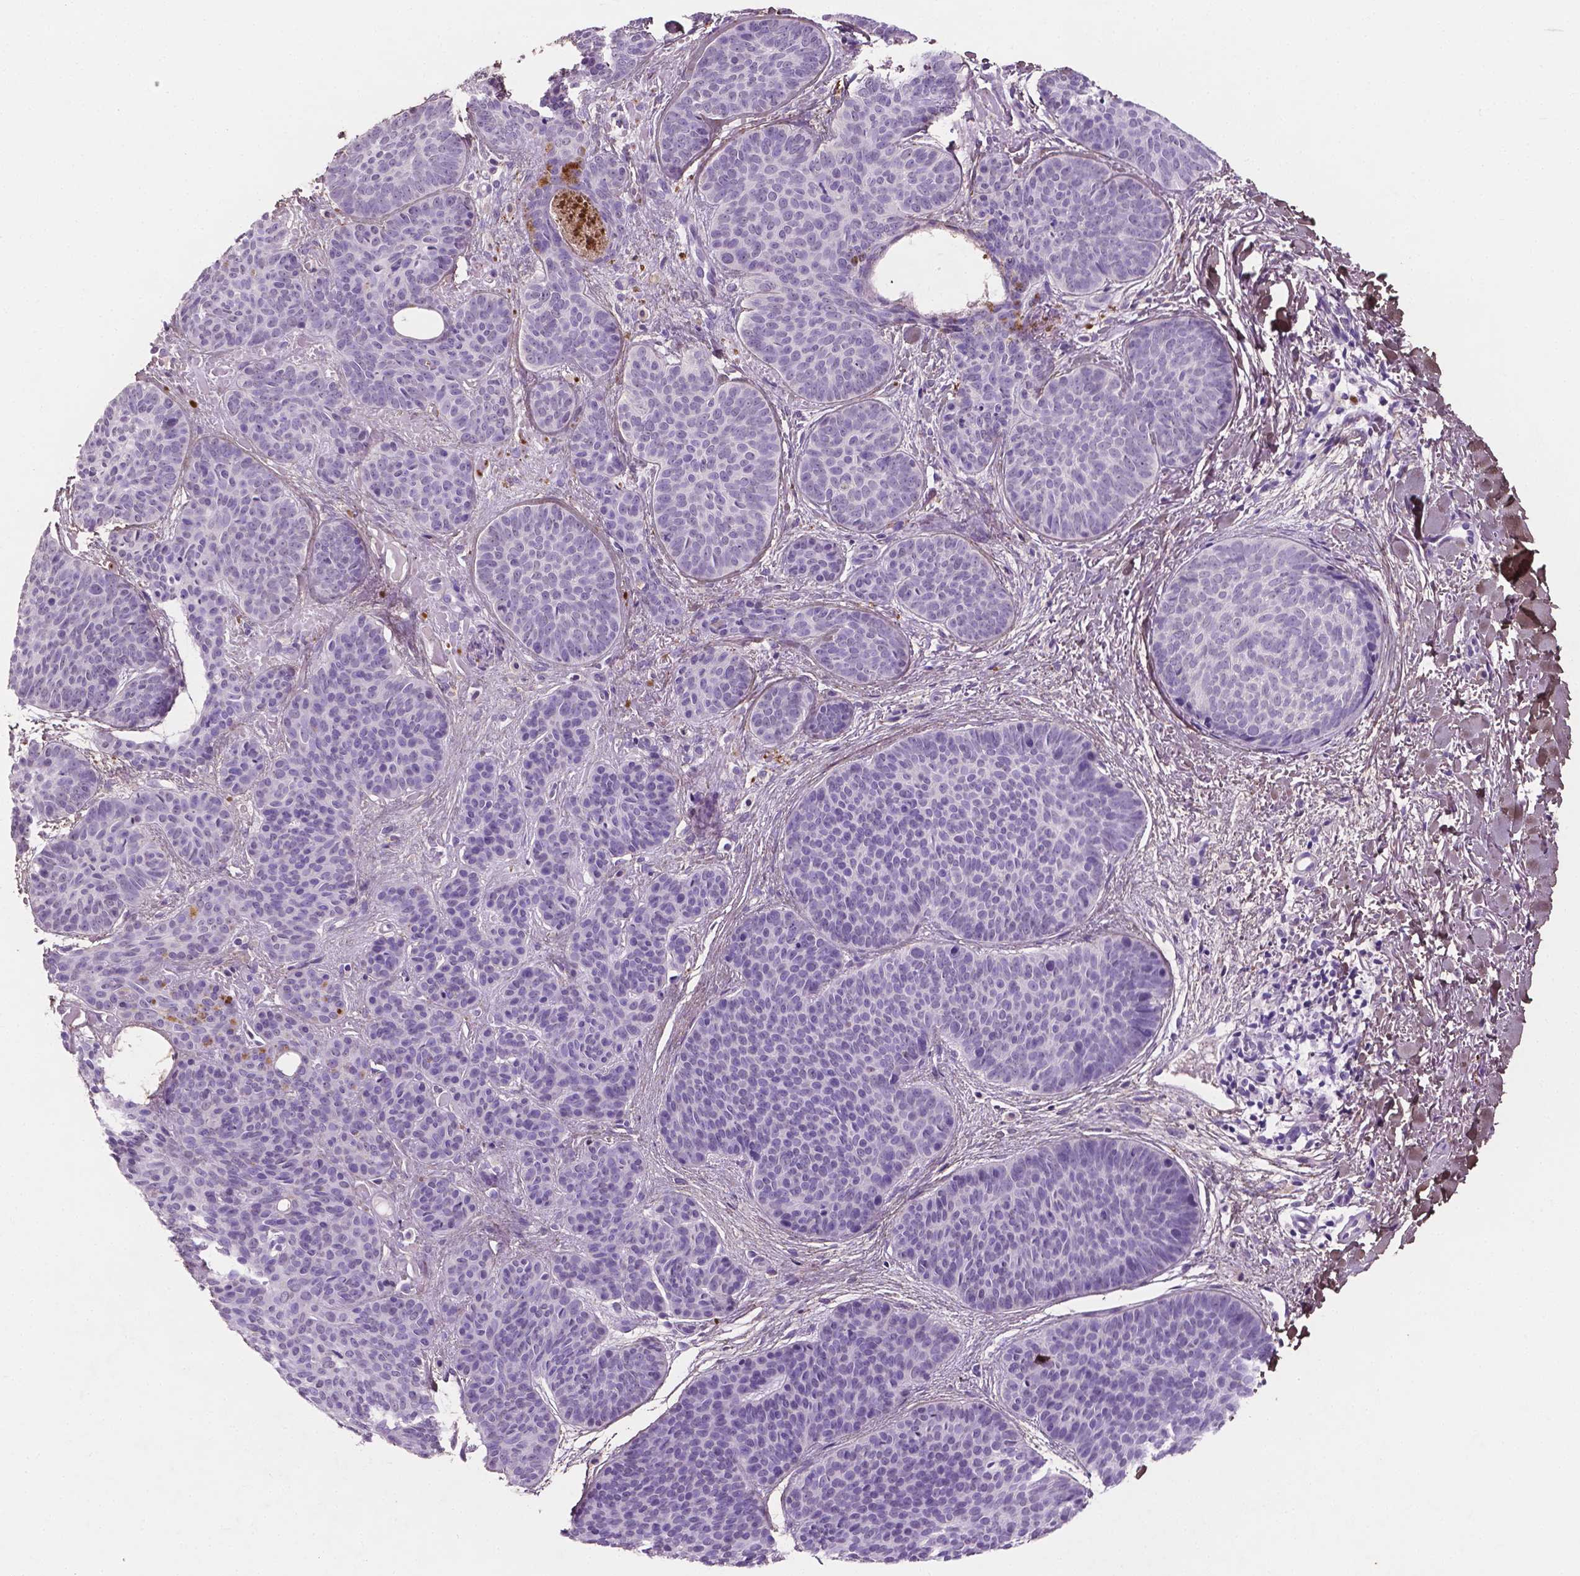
{"staining": {"intensity": "negative", "quantity": "none", "location": "none"}, "tissue": "skin cancer", "cell_type": "Tumor cells", "image_type": "cancer", "snomed": [{"axis": "morphology", "description": "Basal cell carcinoma"}, {"axis": "topography", "description": "Skin"}], "caption": "Human skin basal cell carcinoma stained for a protein using immunohistochemistry reveals no expression in tumor cells.", "gene": "DLG2", "patient": {"sex": "female", "age": 82}}